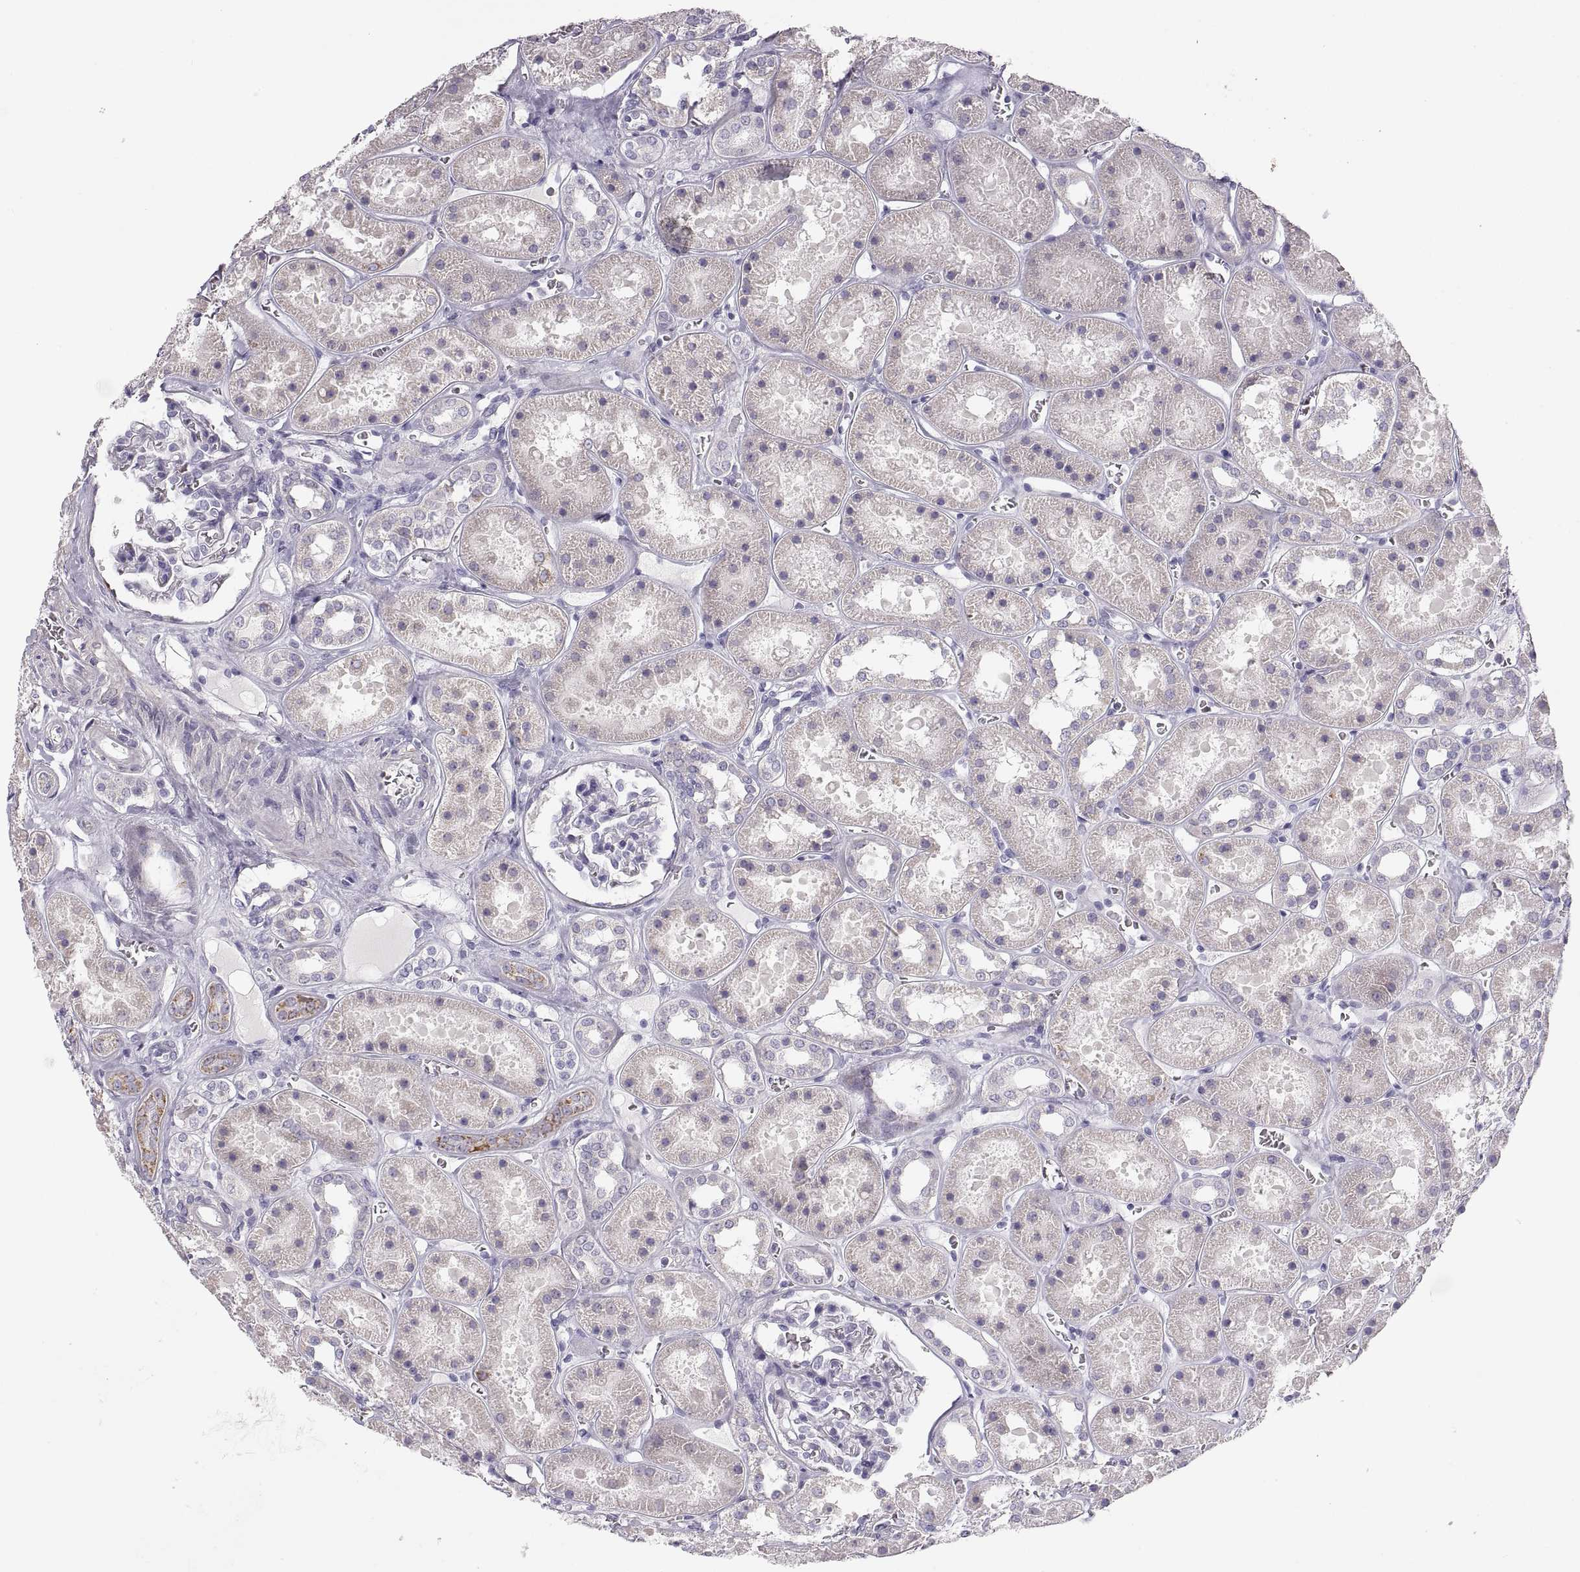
{"staining": {"intensity": "negative", "quantity": "none", "location": "none"}, "tissue": "kidney", "cell_type": "Cells in glomeruli", "image_type": "normal", "snomed": [{"axis": "morphology", "description": "Normal tissue, NOS"}, {"axis": "topography", "description": "Kidney"}], "caption": "High power microscopy photomicrograph of an immunohistochemistry (IHC) micrograph of unremarkable kidney, revealing no significant positivity in cells in glomeruli. (DAB immunohistochemistry visualized using brightfield microscopy, high magnification).", "gene": "COL9A3", "patient": {"sex": "female", "age": 41}}